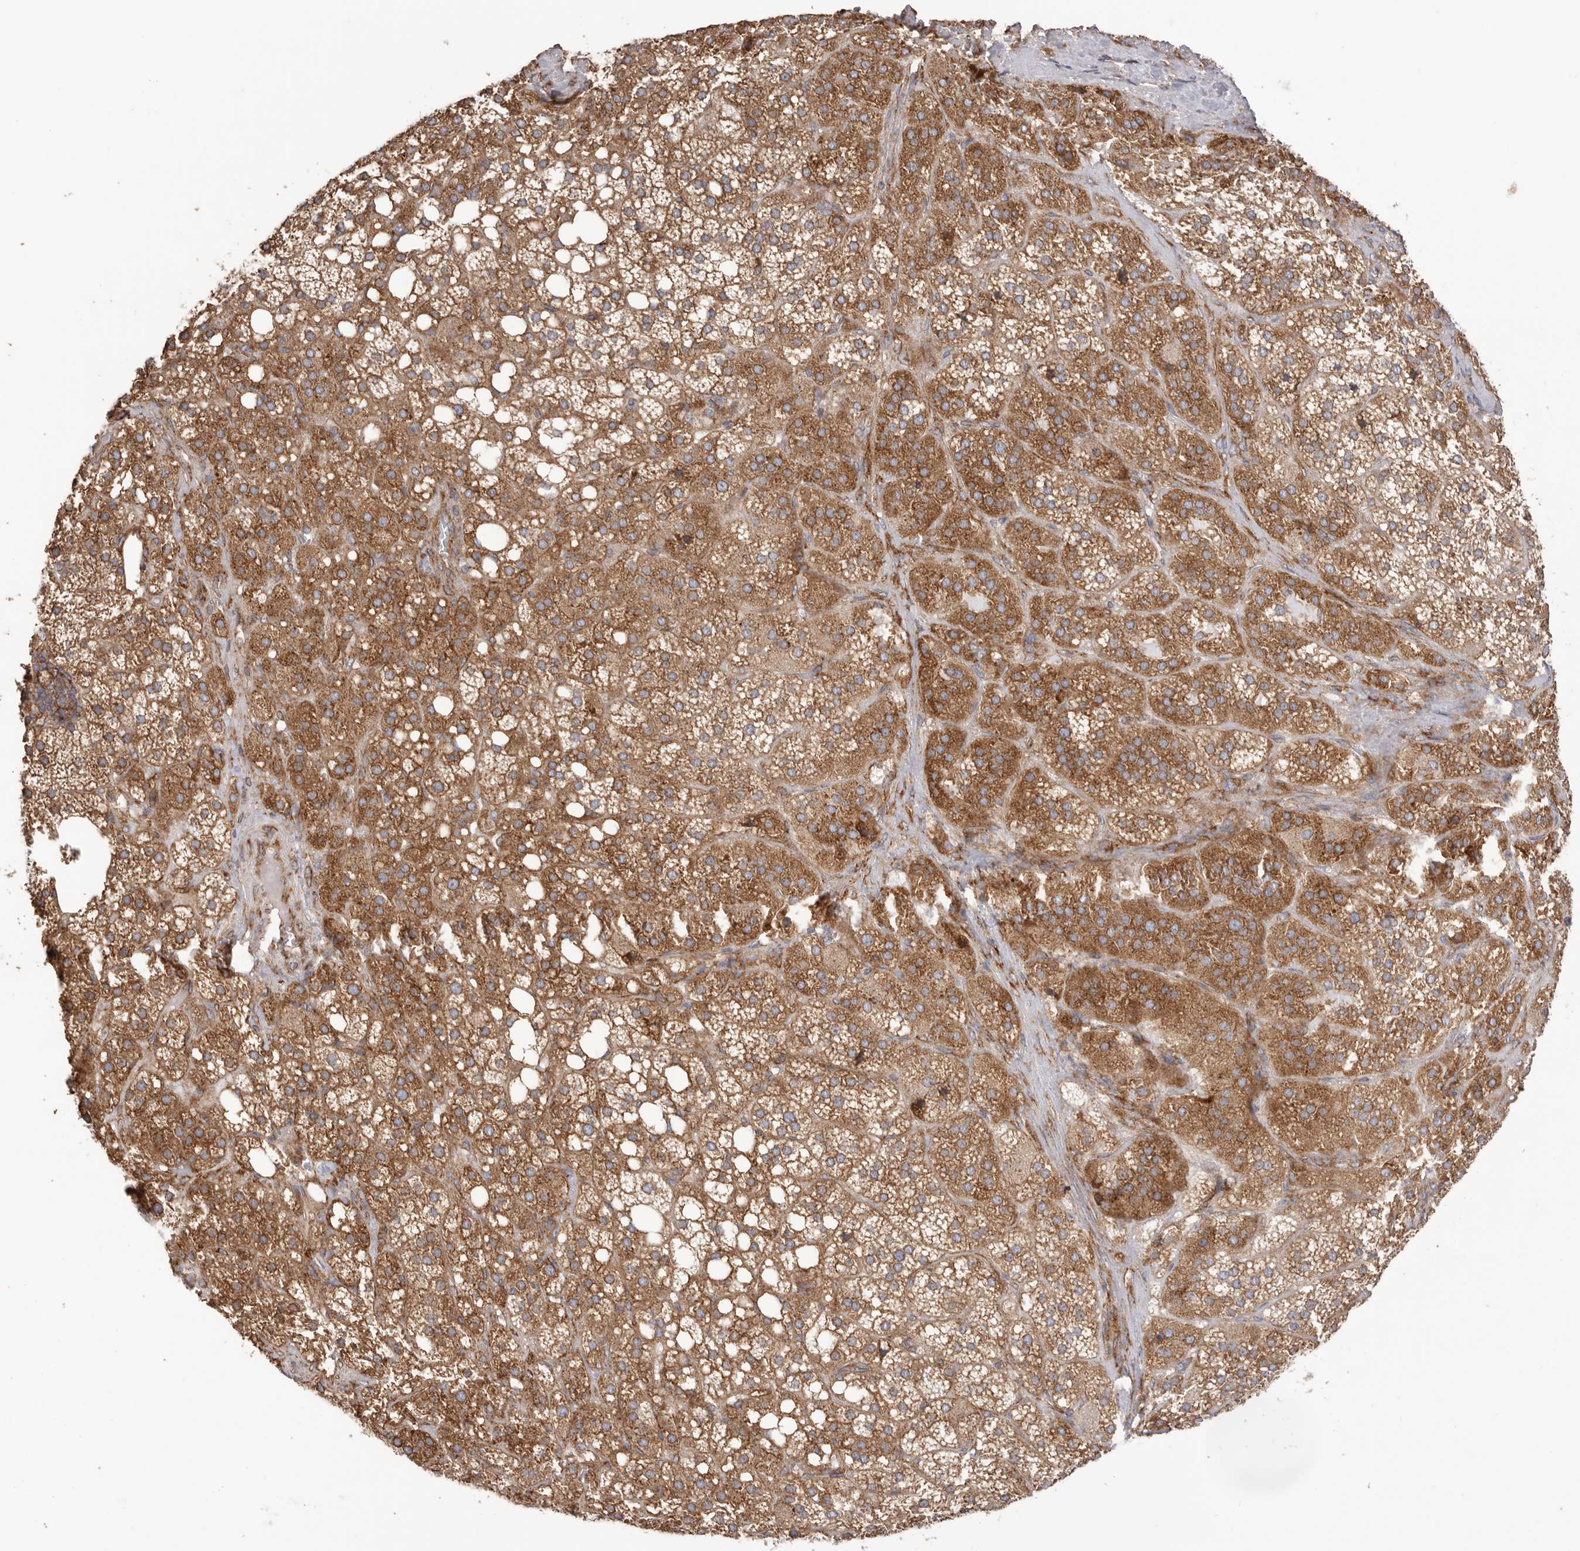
{"staining": {"intensity": "moderate", "quantity": ">75%", "location": "cytoplasmic/membranous"}, "tissue": "adrenal gland", "cell_type": "Glandular cells", "image_type": "normal", "snomed": [{"axis": "morphology", "description": "Normal tissue, NOS"}, {"axis": "topography", "description": "Adrenal gland"}], "caption": "This image reveals immunohistochemistry (IHC) staining of benign adrenal gland, with medium moderate cytoplasmic/membranous expression in about >75% of glandular cells.", "gene": "SERBP1", "patient": {"sex": "female", "age": 59}}